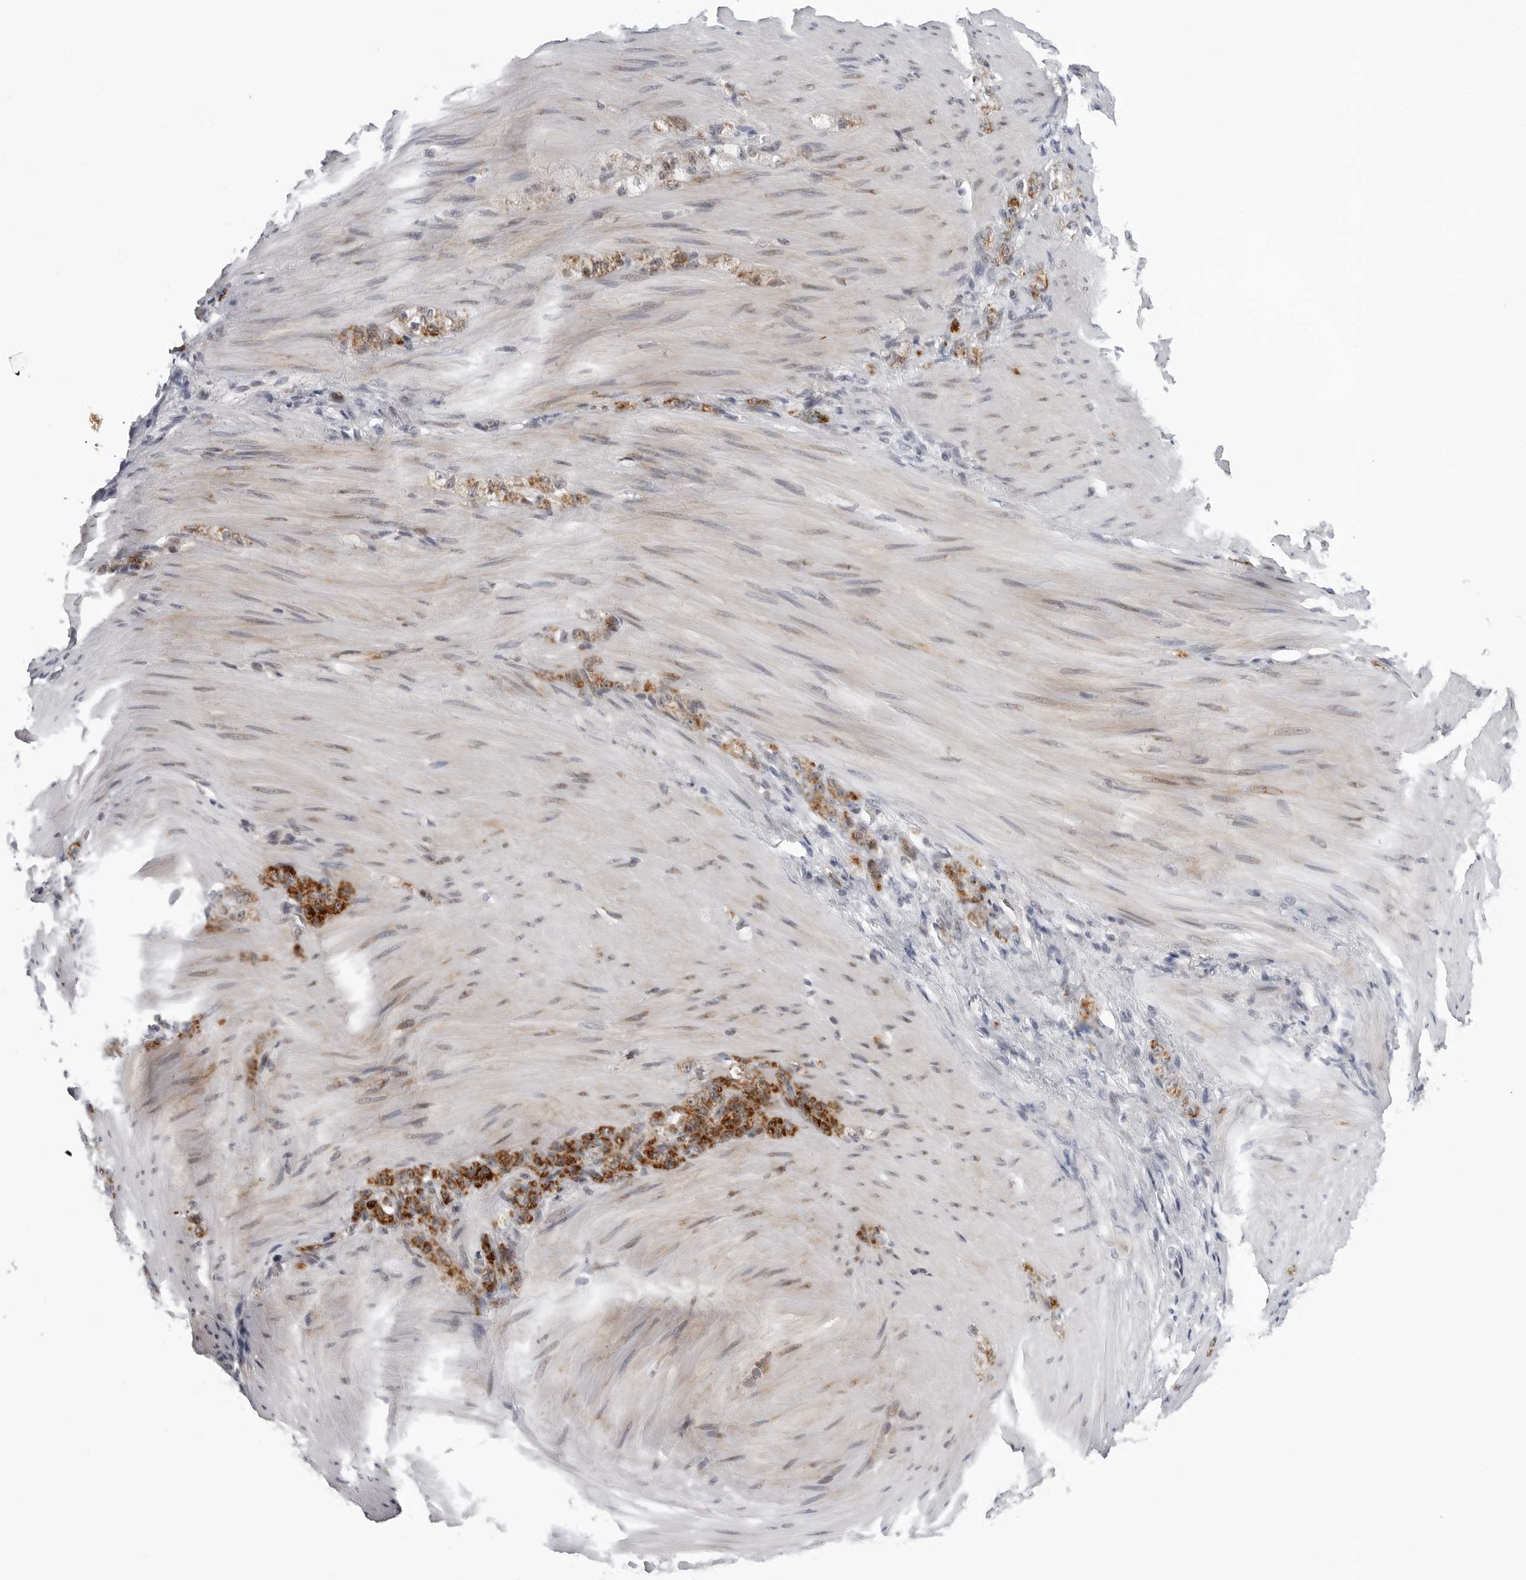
{"staining": {"intensity": "strong", "quantity": "25%-75%", "location": "cytoplasmic/membranous"}, "tissue": "stomach cancer", "cell_type": "Tumor cells", "image_type": "cancer", "snomed": [{"axis": "morphology", "description": "Normal tissue, NOS"}, {"axis": "morphology", "description": "Adenocarcinoma, NOS"}, {"axis": "topography", "description": "Stomach"}], "caption": "Immunohistochemical staining of stomach cancer exhibits high levels of strong cytoplasmic/membranous protein positivity in approximately 25%-75% of tumor cells. The staining was performed using DAB (3,3'-diaminobenzidine), with brown indicating positive protein expression. Nuclei are stained blue with hematoxylin.", "gene": "CDK20", "patient": {"sex": "male", "age": 82}}